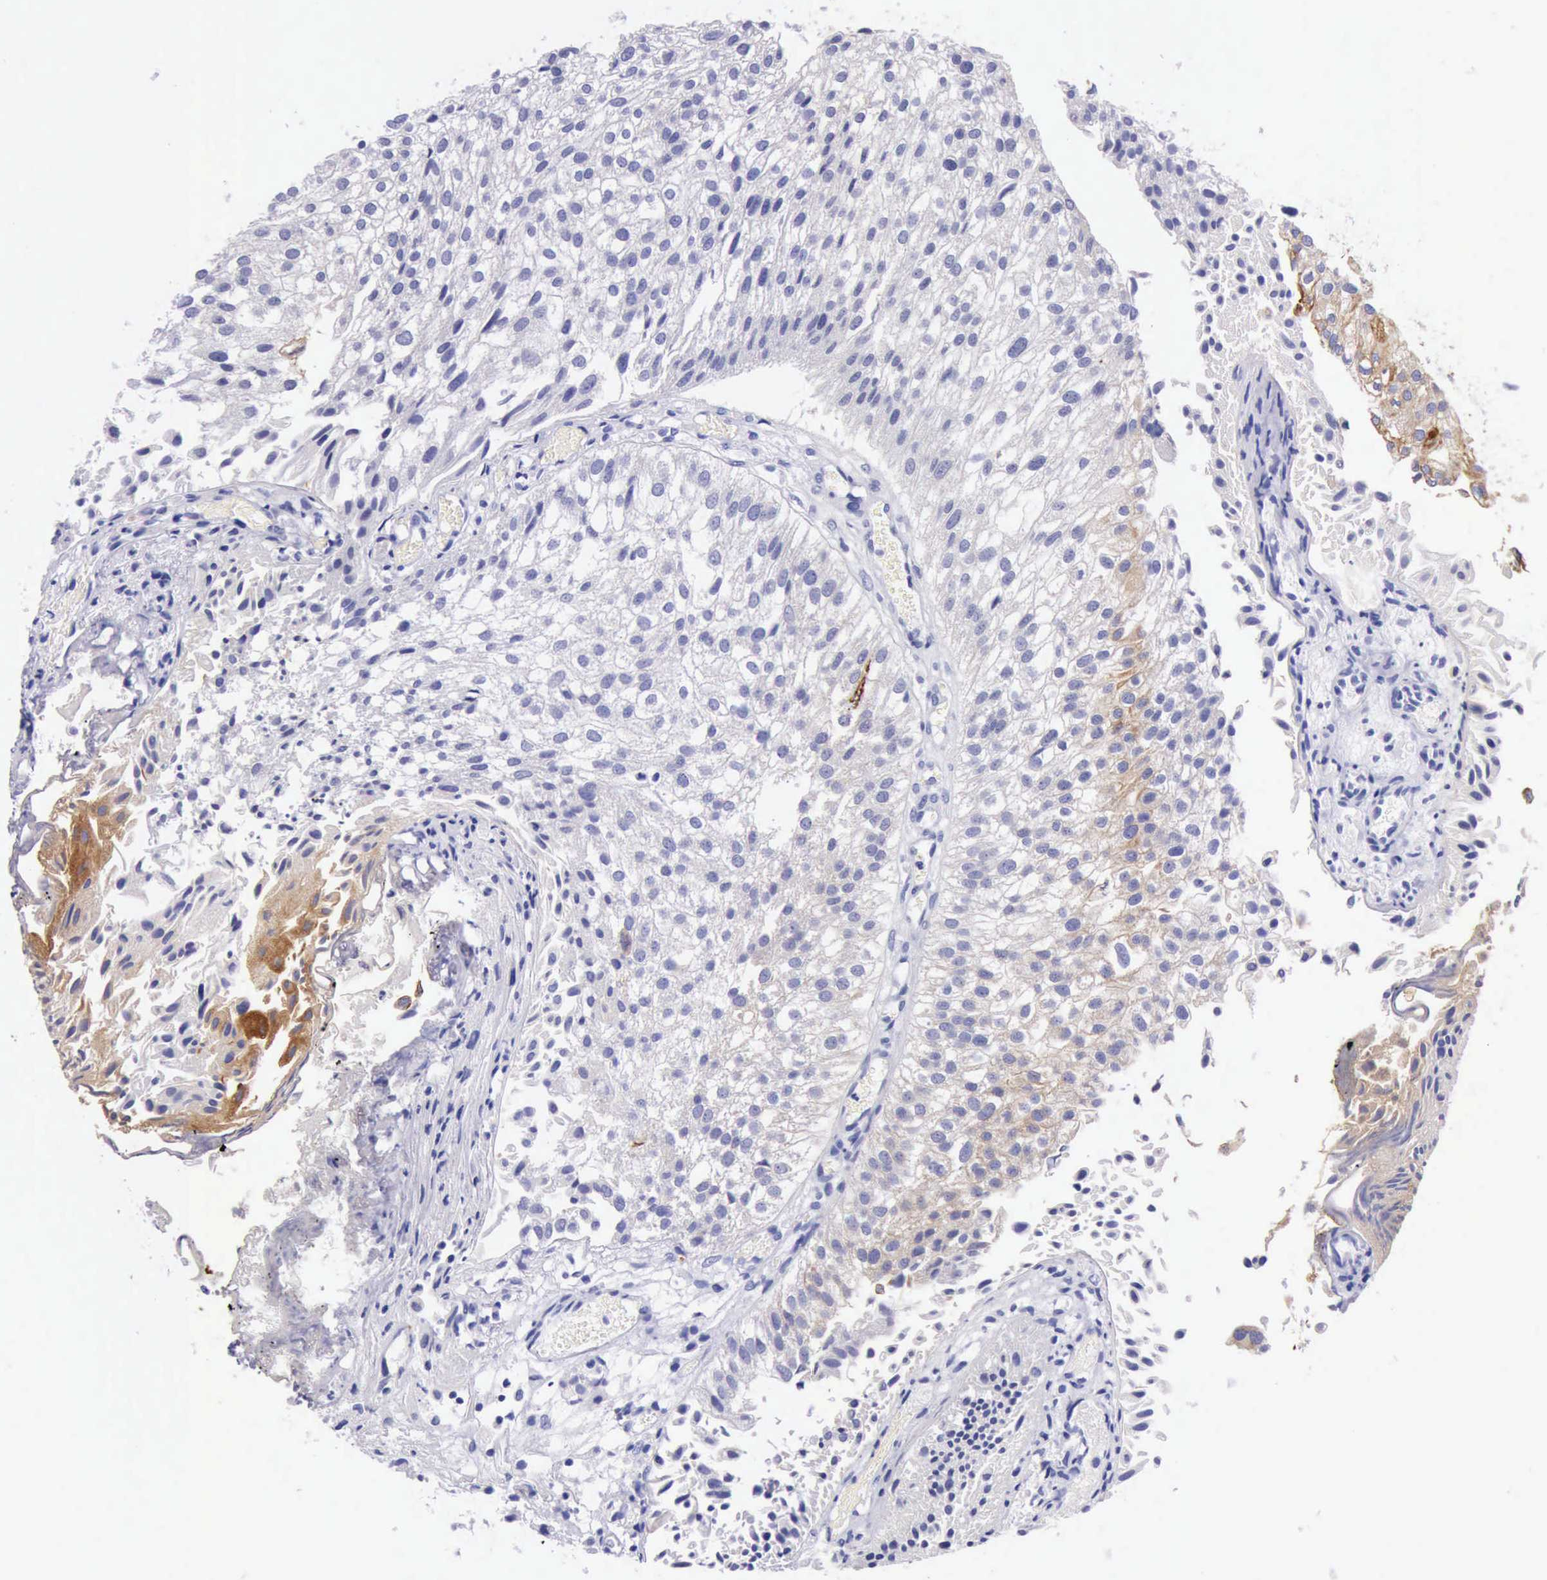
{"staining": {"intensity": "weak", "quantity": "<25%", "location": "cytoplasmic/membranous"}, "tissue": "urothelial cancer", "cell_type": "Tumor cells", "image_type": "cancer", "snomed": [{"axis": "morphology", "description": "Urothelial carcinoma, Low grade"}, {"axis": "topography", "description": "Urinary bladder"}], "caption": "Protein analysis of urothelial carcinoma (low-grade) demonstrates no significant staining in tumor cells.", "gene": "KRT8", "patient": {"sex": "female", "age": 89}}